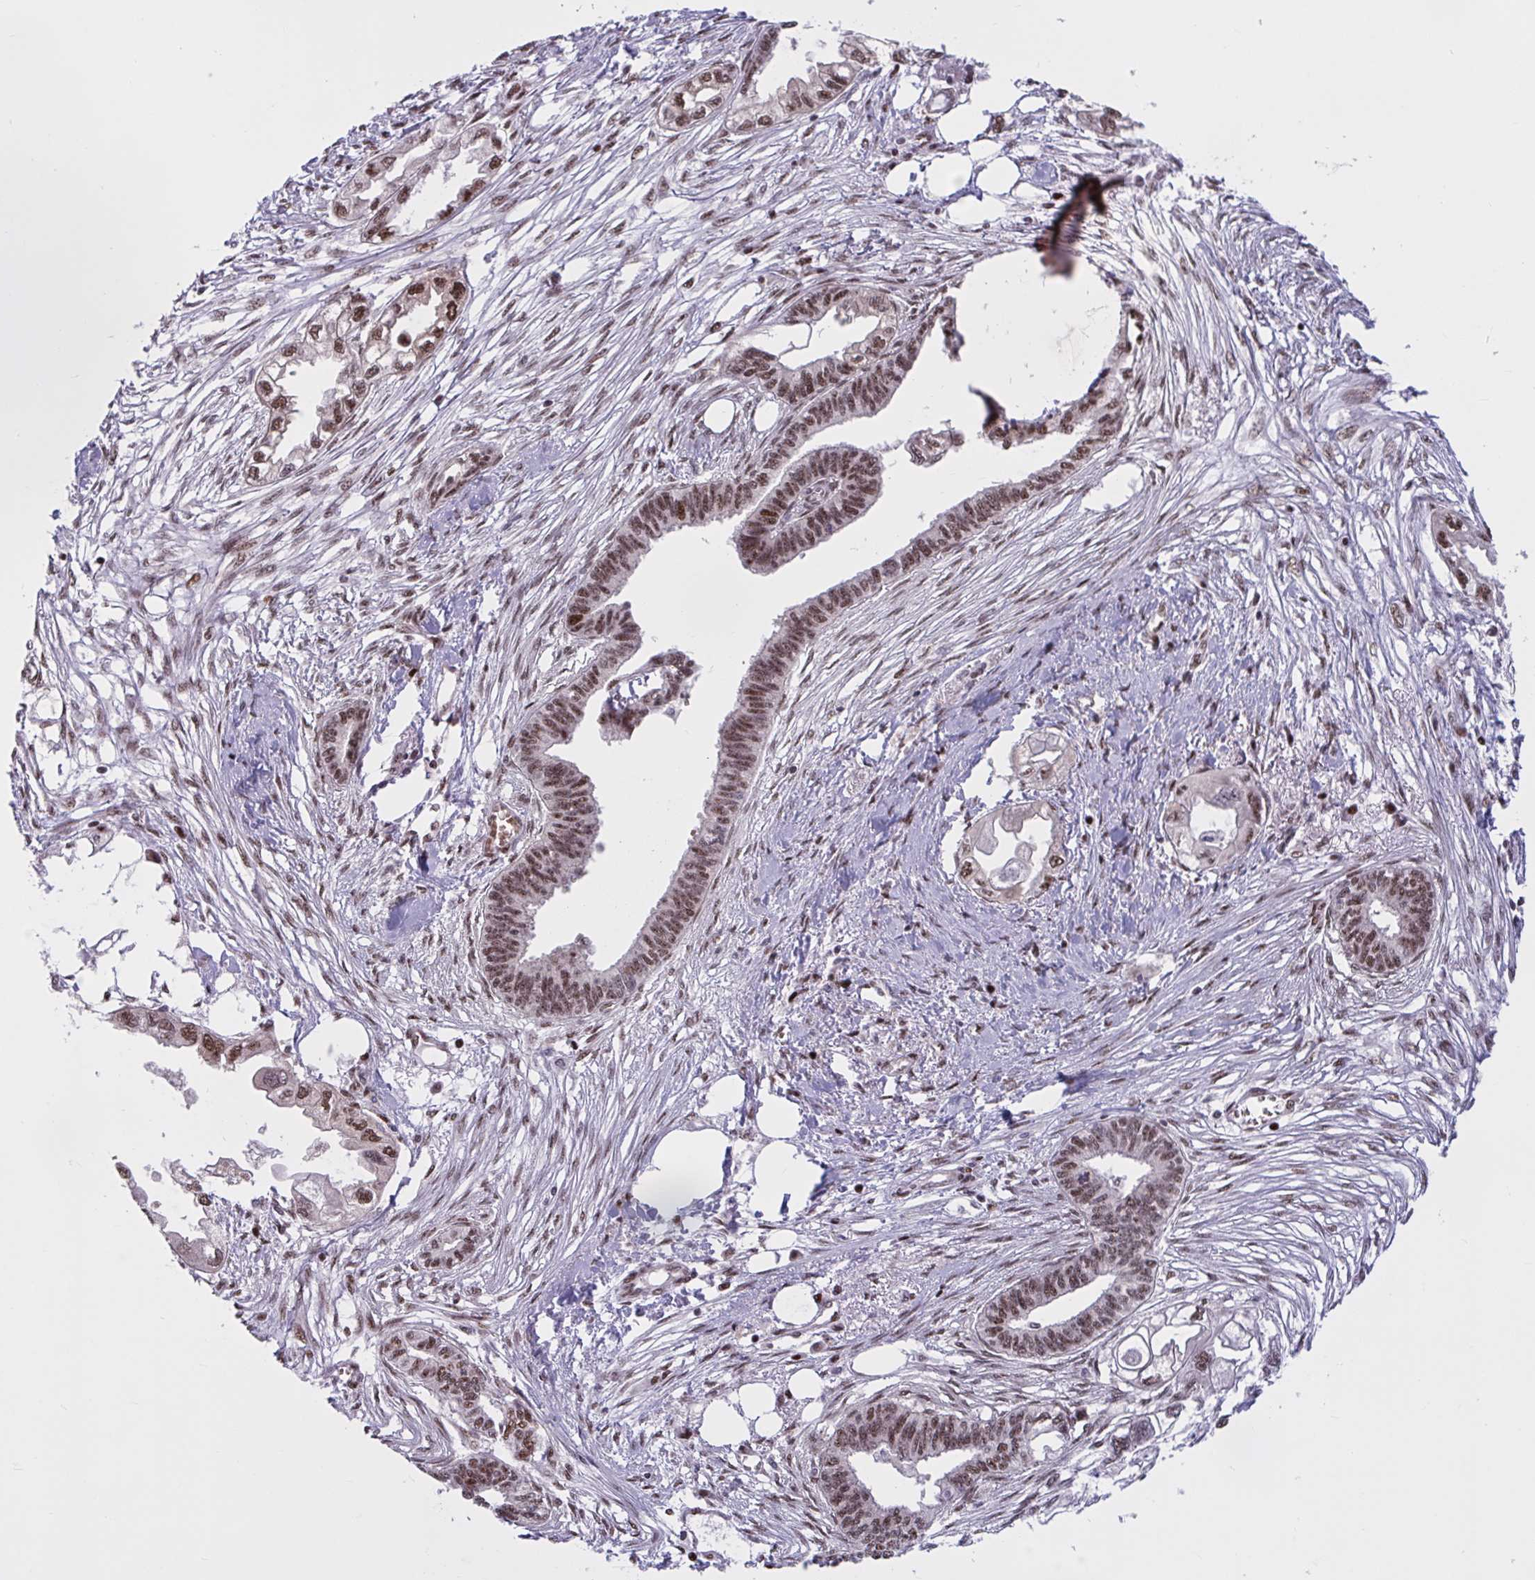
{"staining": {"intensity": "moderate", "quantity": ">75%", "location": "nuclear"}, "tissue": "endometrial cancer", "cell_type": "Tumor cells", "image_type": "cancer", "snomed": [{"axis": "morphology", "description": "Adenocarcinoma, NOS"}, {"axis": "morphology", "description": "Adenocarcinoma, metastatic, NOS"}, {"axis": "topography", "description": "Adipose tissue"}, {"axis": "topography", "description": "Endometrium"}], "caption": "DAB (3,3'-diaminobenzidine) immunohistochemical staining of endometrial cancer demonstrates moderate nuclear protein expression in approximately >75% of tumor cells.", "gene": "RBL1", "patient": {"sex": "female", "age": 67}}